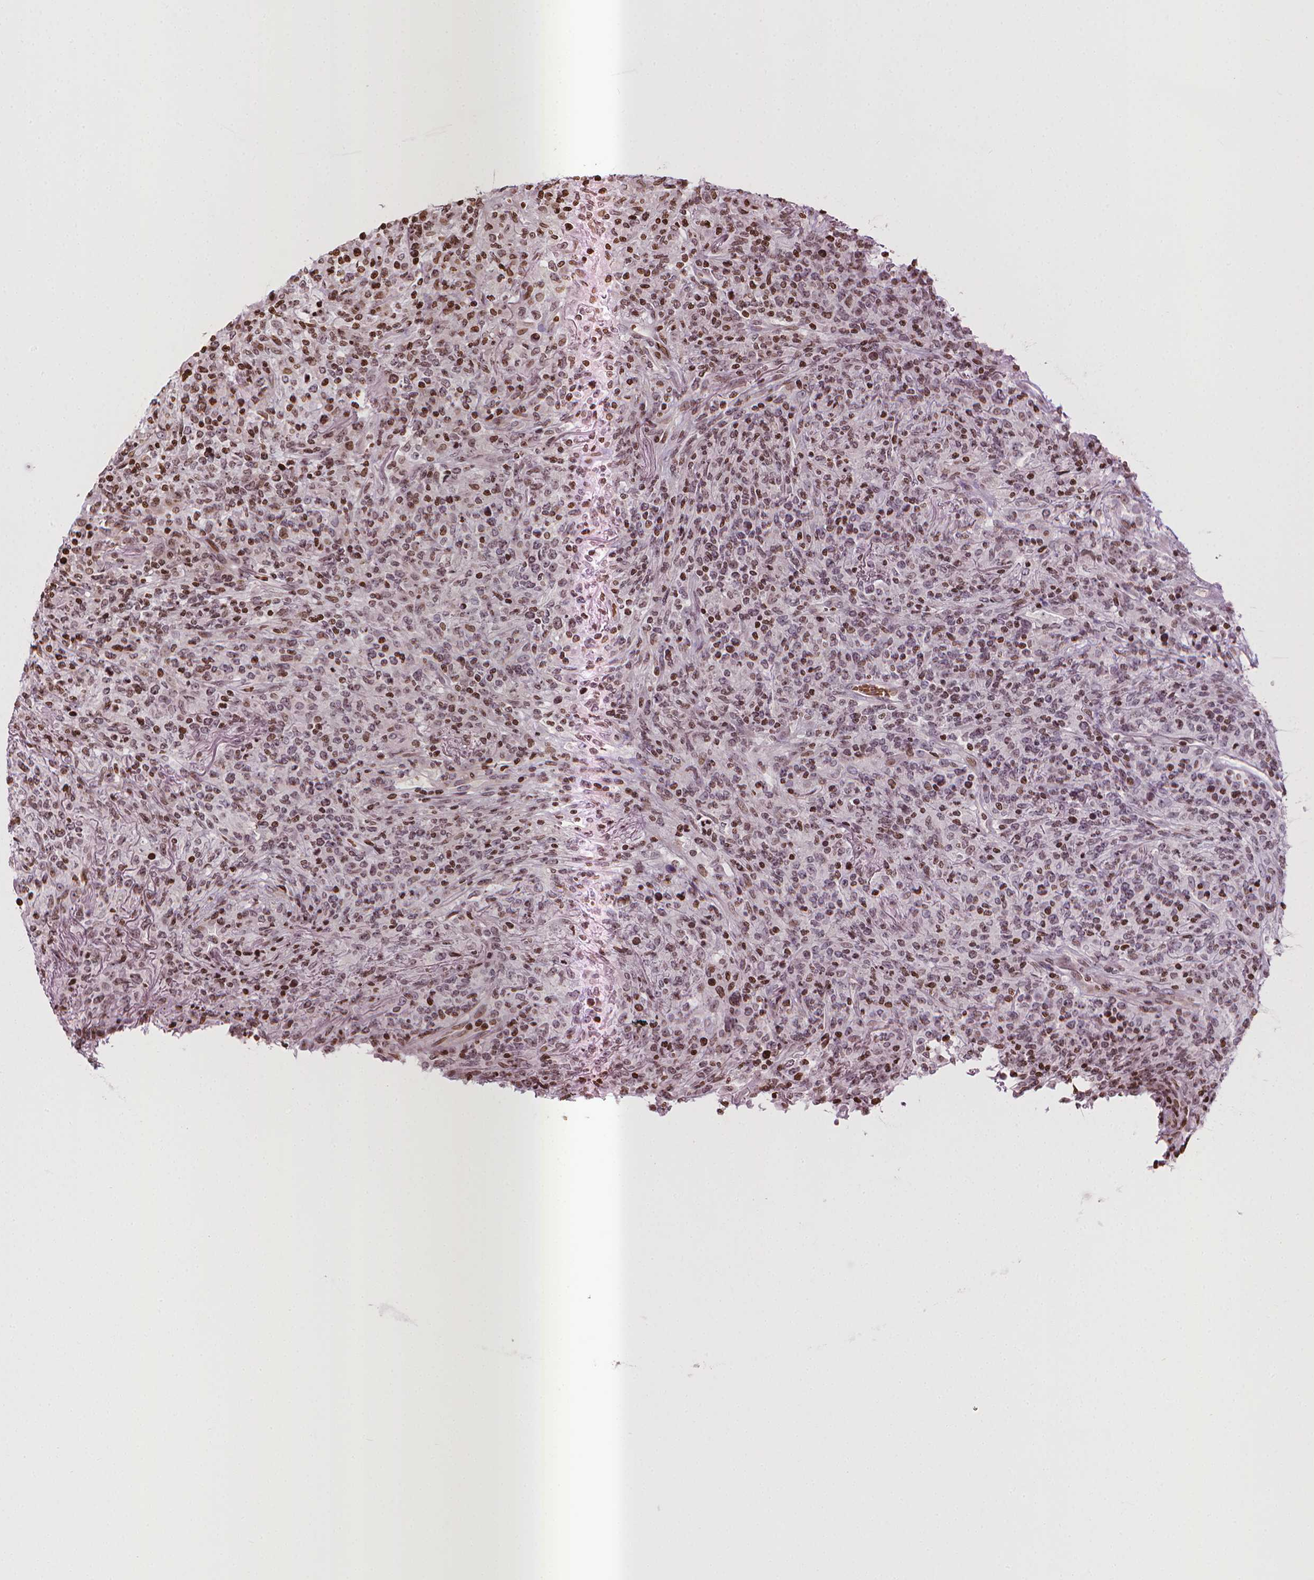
{"staining": {"intensity": "moderate", "quantity": ">75%", "location": "nuclear"}, "tissue": "lymphoma", "cell_type": "Tumor cells", "image_type": "cancer", "snomed": [{"axis": "morphology", "description": "Malignant lymphoma, non-Hodgkin's type, High grade"}, {"axis": "topography", "description": "Lung"}], "caption": "DAB immunohistochemical staining of human lymphoma exhibits moderate nuclear protein staining in about >75% of tumor cells.", "gene": "PIP4K2A", "patient": {"sex": "male", "age": 79}}